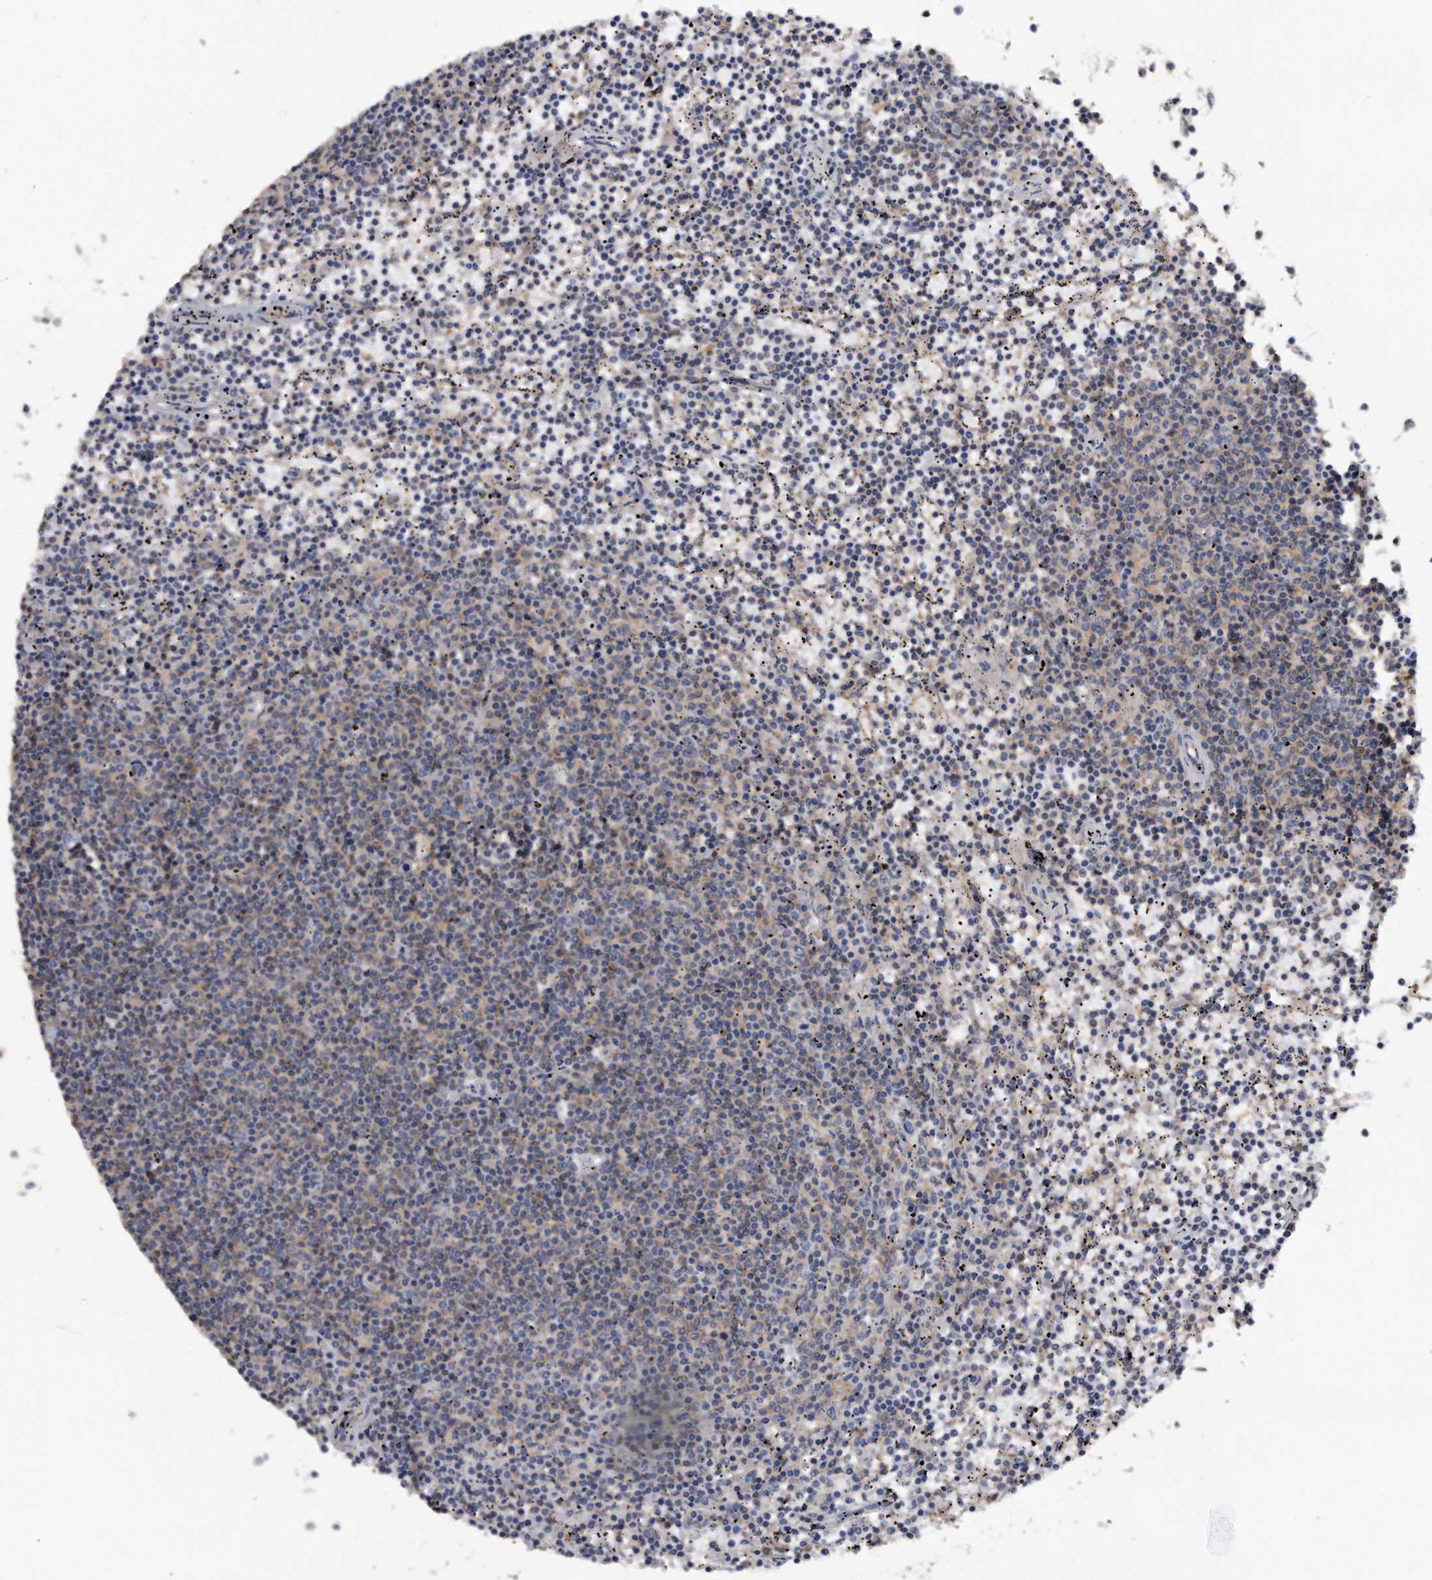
{"staining": {"intensity": "weak", "quantity": "25%-75%", "location": "cytoplasmic/membranous"}, "tissue": "lymphoma", "cell_type": "Tumor cells", "image_type": "cancer", "snomed": [{"axis": "morphology", "description": "Malignant lymphoma, non-Hodgkin's type, Low grade"}, {"axis": "topography", "description": "Spleen"}], "caption": "Human lymphoma stained for a protein (brown) shows weak cytoplasmic/membranous positive expression in about 25%-75% of tumor cells.", "gene": "KCND3", "patient": {"sex": "female", "age": 50}}